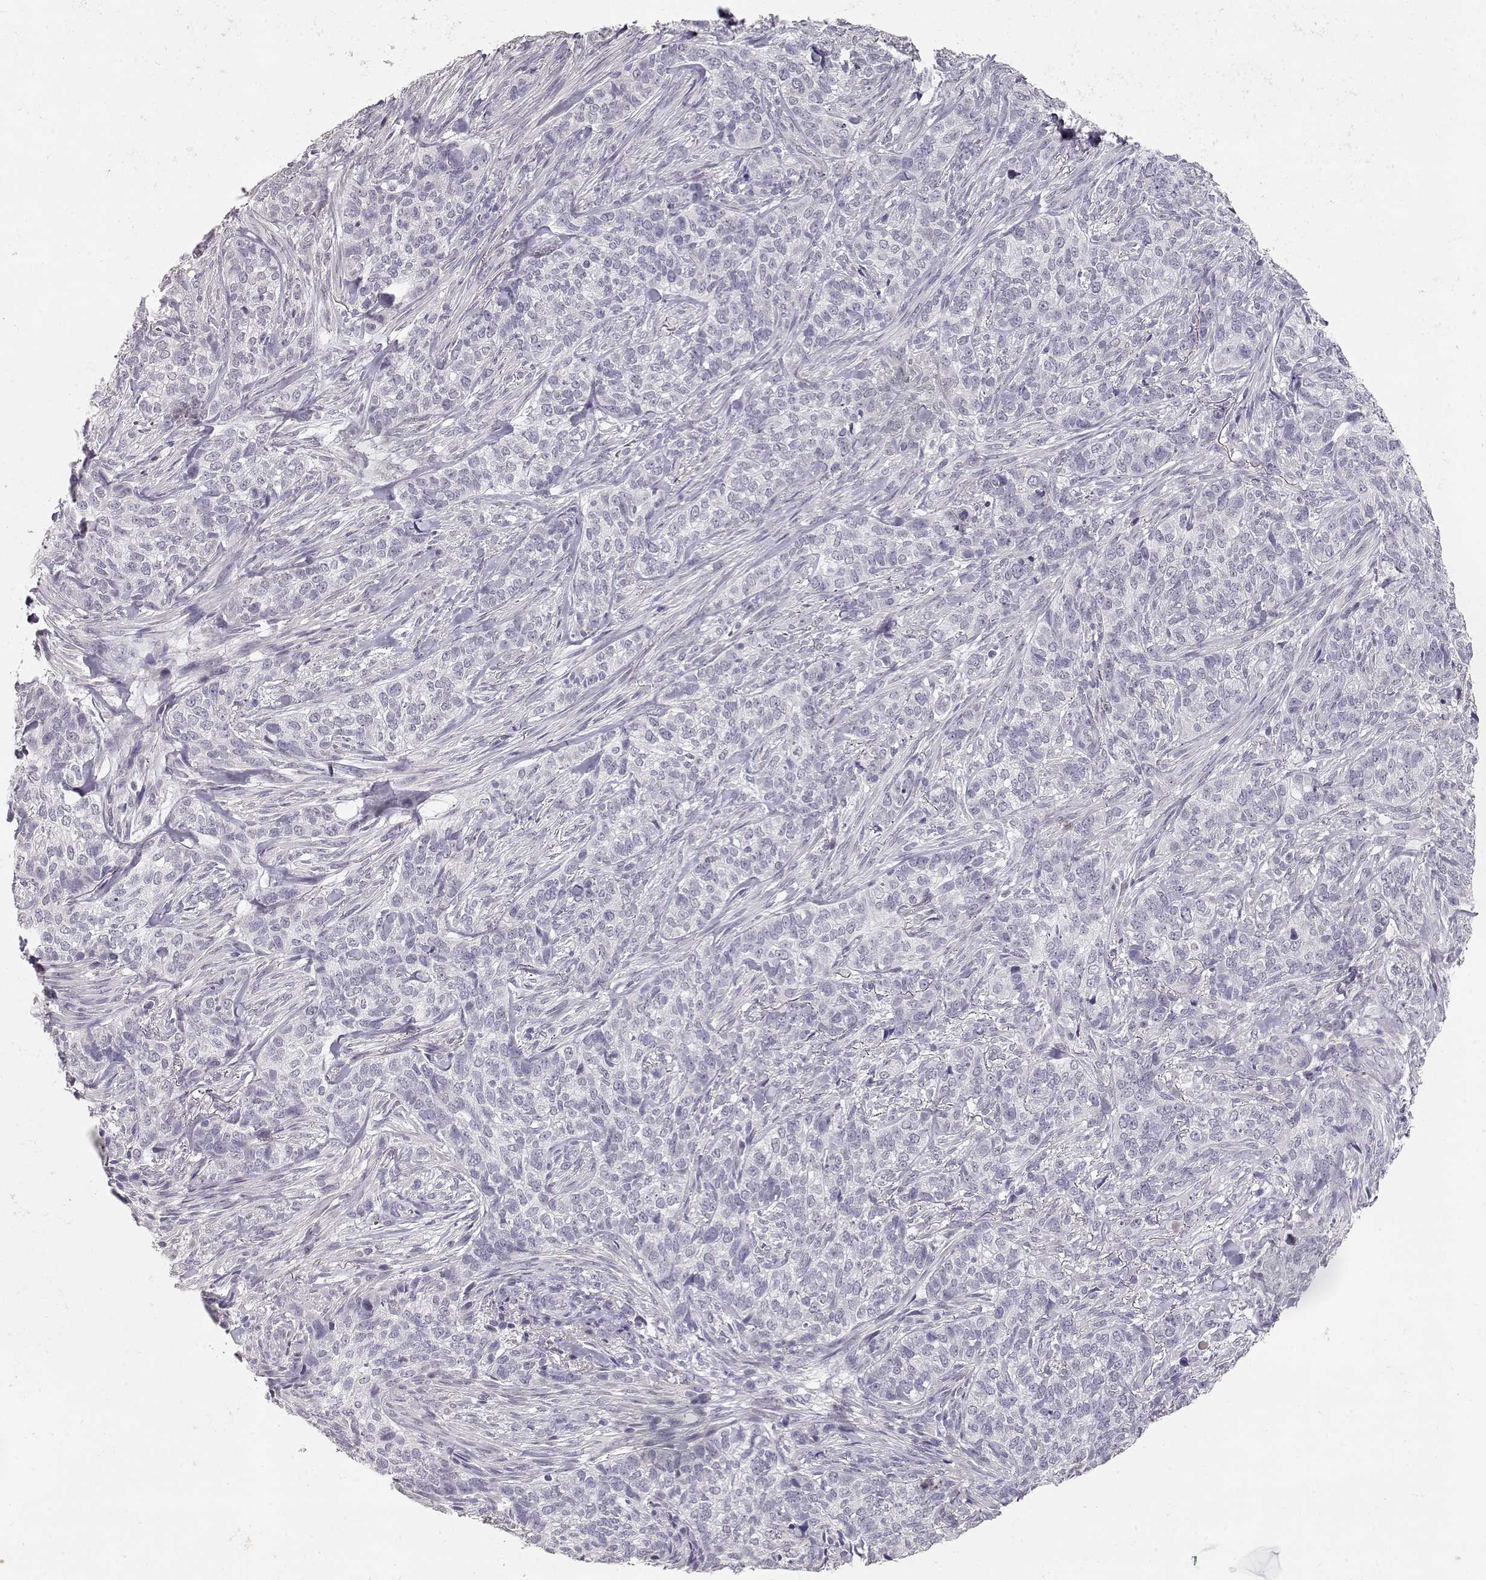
{"staining": {"intensity": "negative", "quantity": "none", "location": "none"}, "tissue": "skin cancer", "cell_type": "Tumor cells", "image_type": "cancer", "snomed": [{"axis": "morphology", "description": "Basal cell carcinoma"}, {"axis": "topography", "description": "Skin"}], "caption": "An immunohistochemistry micrograph of skin cancer (basal cell carcinoma) is shown. There is no staining in tumor cells of skin cancer (basal cell carcinoma). Nuclei are stained in blue.", "gene": "TPH2", "patient": {"sex": "female", "age": 69}}